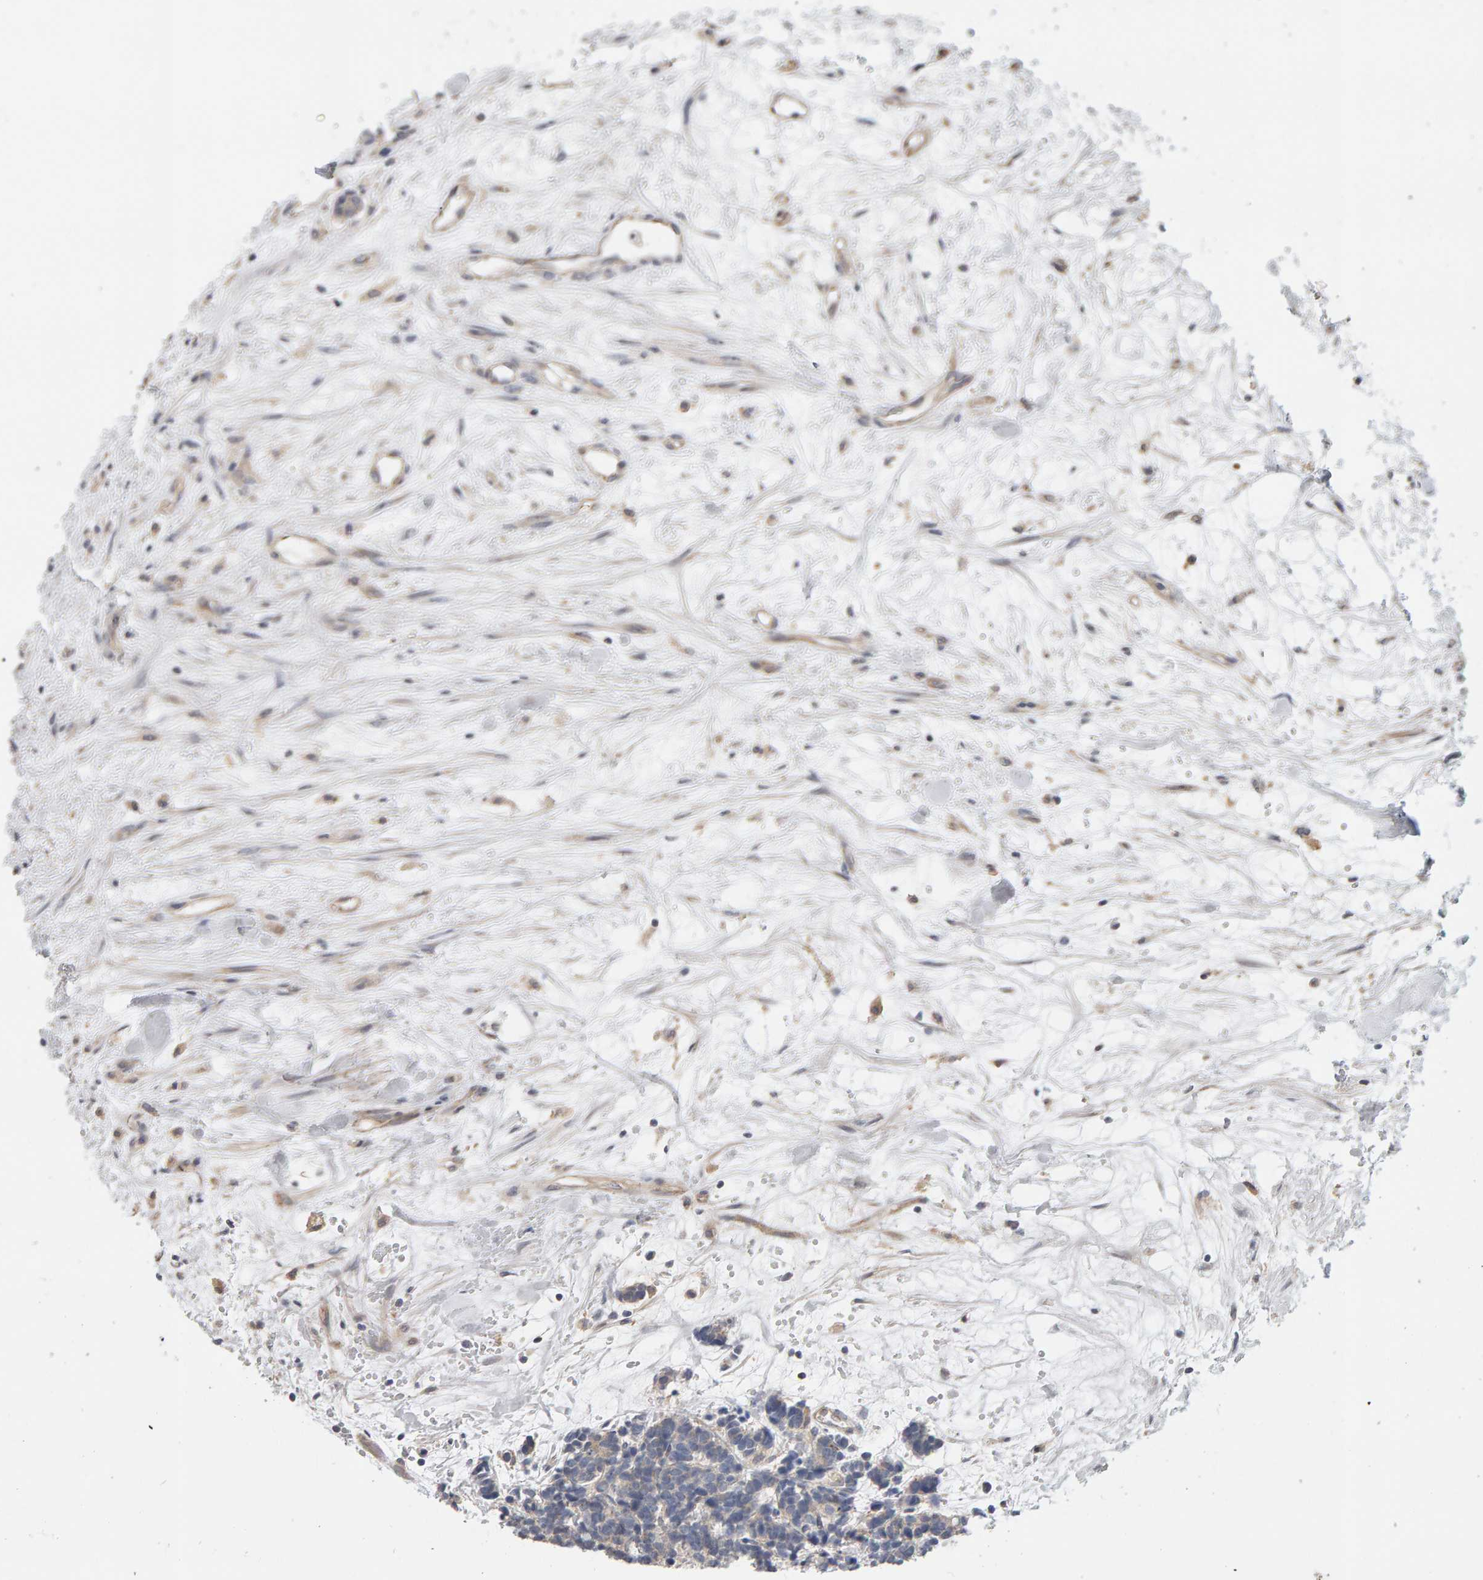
{"staining": {"intensity": "negative", "quantity": "none", "location": "none"}, "tissue": "carcinoid", "cell_type": "Tumor cells", "image_type": "cancer", "snomed": [{"axis": "morphology", "description": "Carcinoma, NOS"}, {"axis": "morphology", "description": "Carcinoid, malignant, NOS"}, {"axis": "topography", "description": "Urinary bladder"}], "caption": "Immunohistochemistry (IHC) micrograph of neoplastic tissue: human carcinoid (malignant) stained with DAB displays no significant protein expression in tumor cells. The staining was performed using DAB to visualize the protein expression in brown, while the nuclei were stained in blue with hematoxylin (Magnification: 20x).", "gene": "MSRA", "patient": {"sex": "male", "age": 57}}